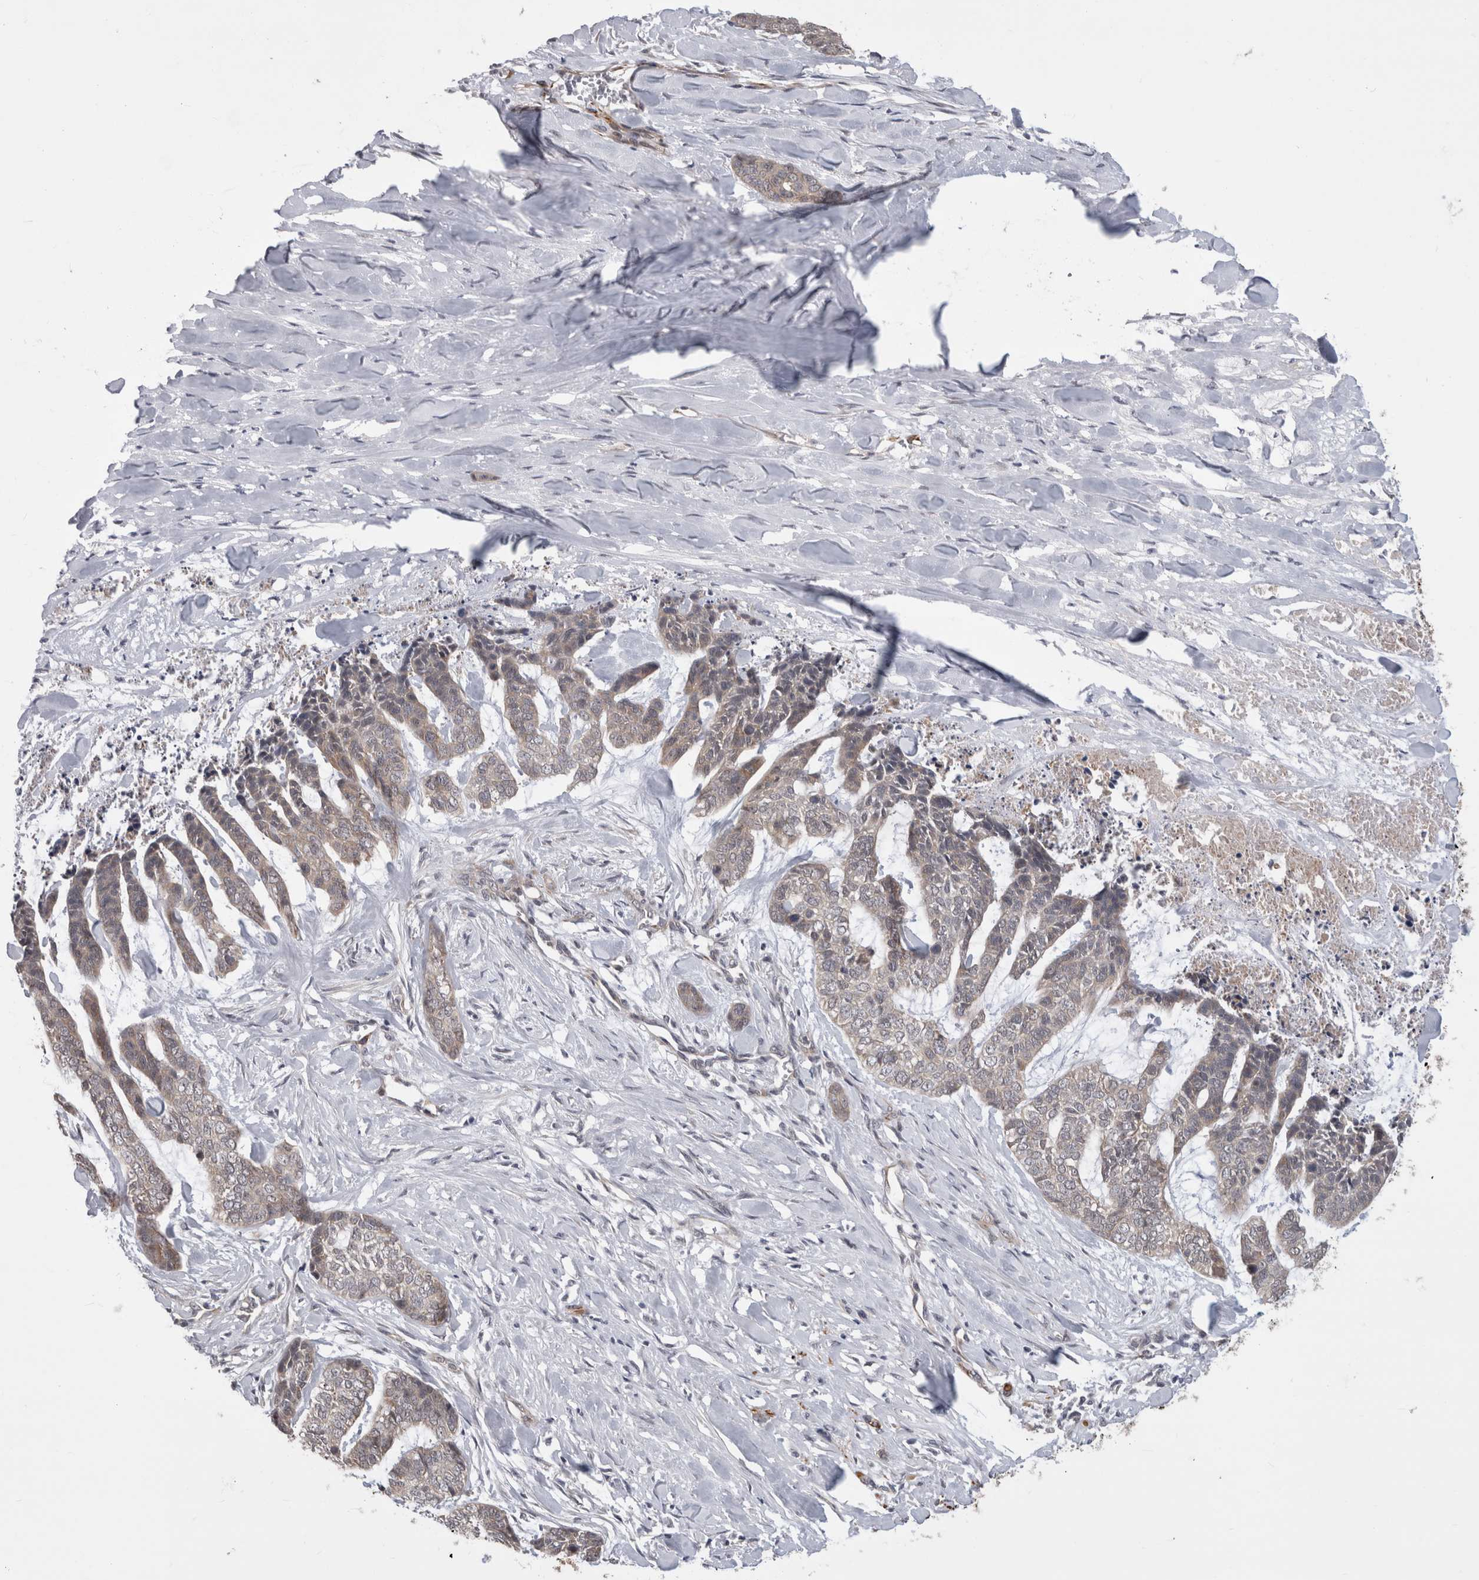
{"staining": {"intensity": "negative", "quantity": "none", "location": "none"}, "tissue": "skin cancer", "cell_type": "Tumor cells", "image_type": "cancer", "snomed": [{"axis": "morphology", "description": "Basal cell carcinoma"}, {"axis": "topography", "description": "Skin"}], "caption": "Immunohistochemical staining of human skin cancer (basal cell carcinoma) reveals no significant positivity in tumor cells. Brightfield microscopy of immunohistochemistry (IHC) stained with DAB (3,3'-diaminobenzidine) (brown) and hematoxylin (blue), captured at high magnification.", "gene": "FAM83H", "patient": {"sex": "female", "age": 64}}